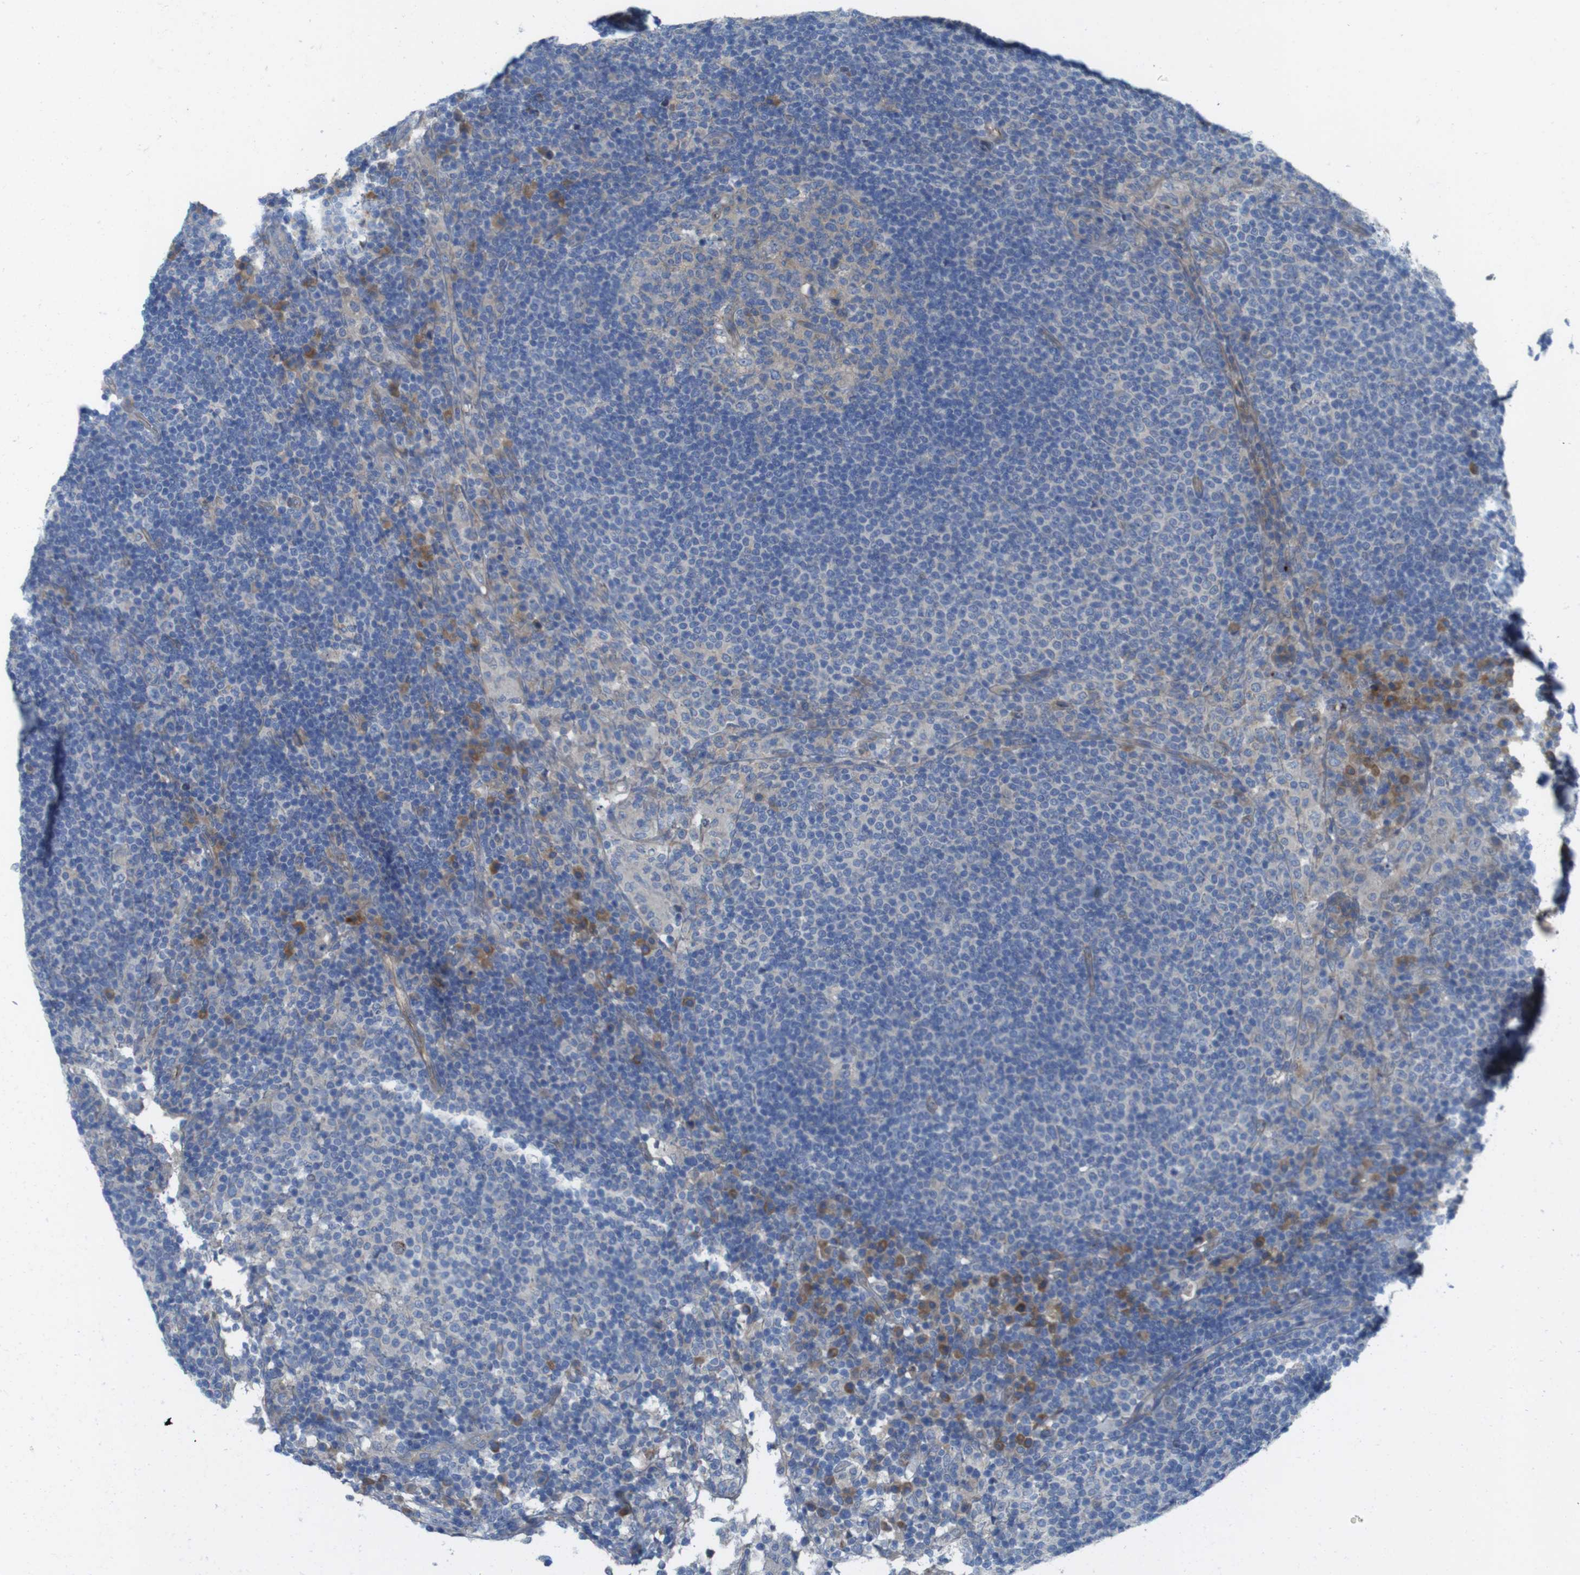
{"staining": {"intensity": "weak", "quantity": "<25%", "location": "cytoplasmic/membranous"}, "tissue": "lymph node", "cell_type": "Germinal center cells", "image_type": "normal", "snomed": [{"axis": "morphology", "description": "Normal tissue, NOS"}, {"axis": "topography", "description": "Lymph node"}], "caption": "DAB (3,3'-diaminobenzidine) immunohistochemical staining of benign human lymph node reveals no significant staining in germinal center cells.", "gene": "TMEM234", "patient": {"sex": "female", "age": 53}}